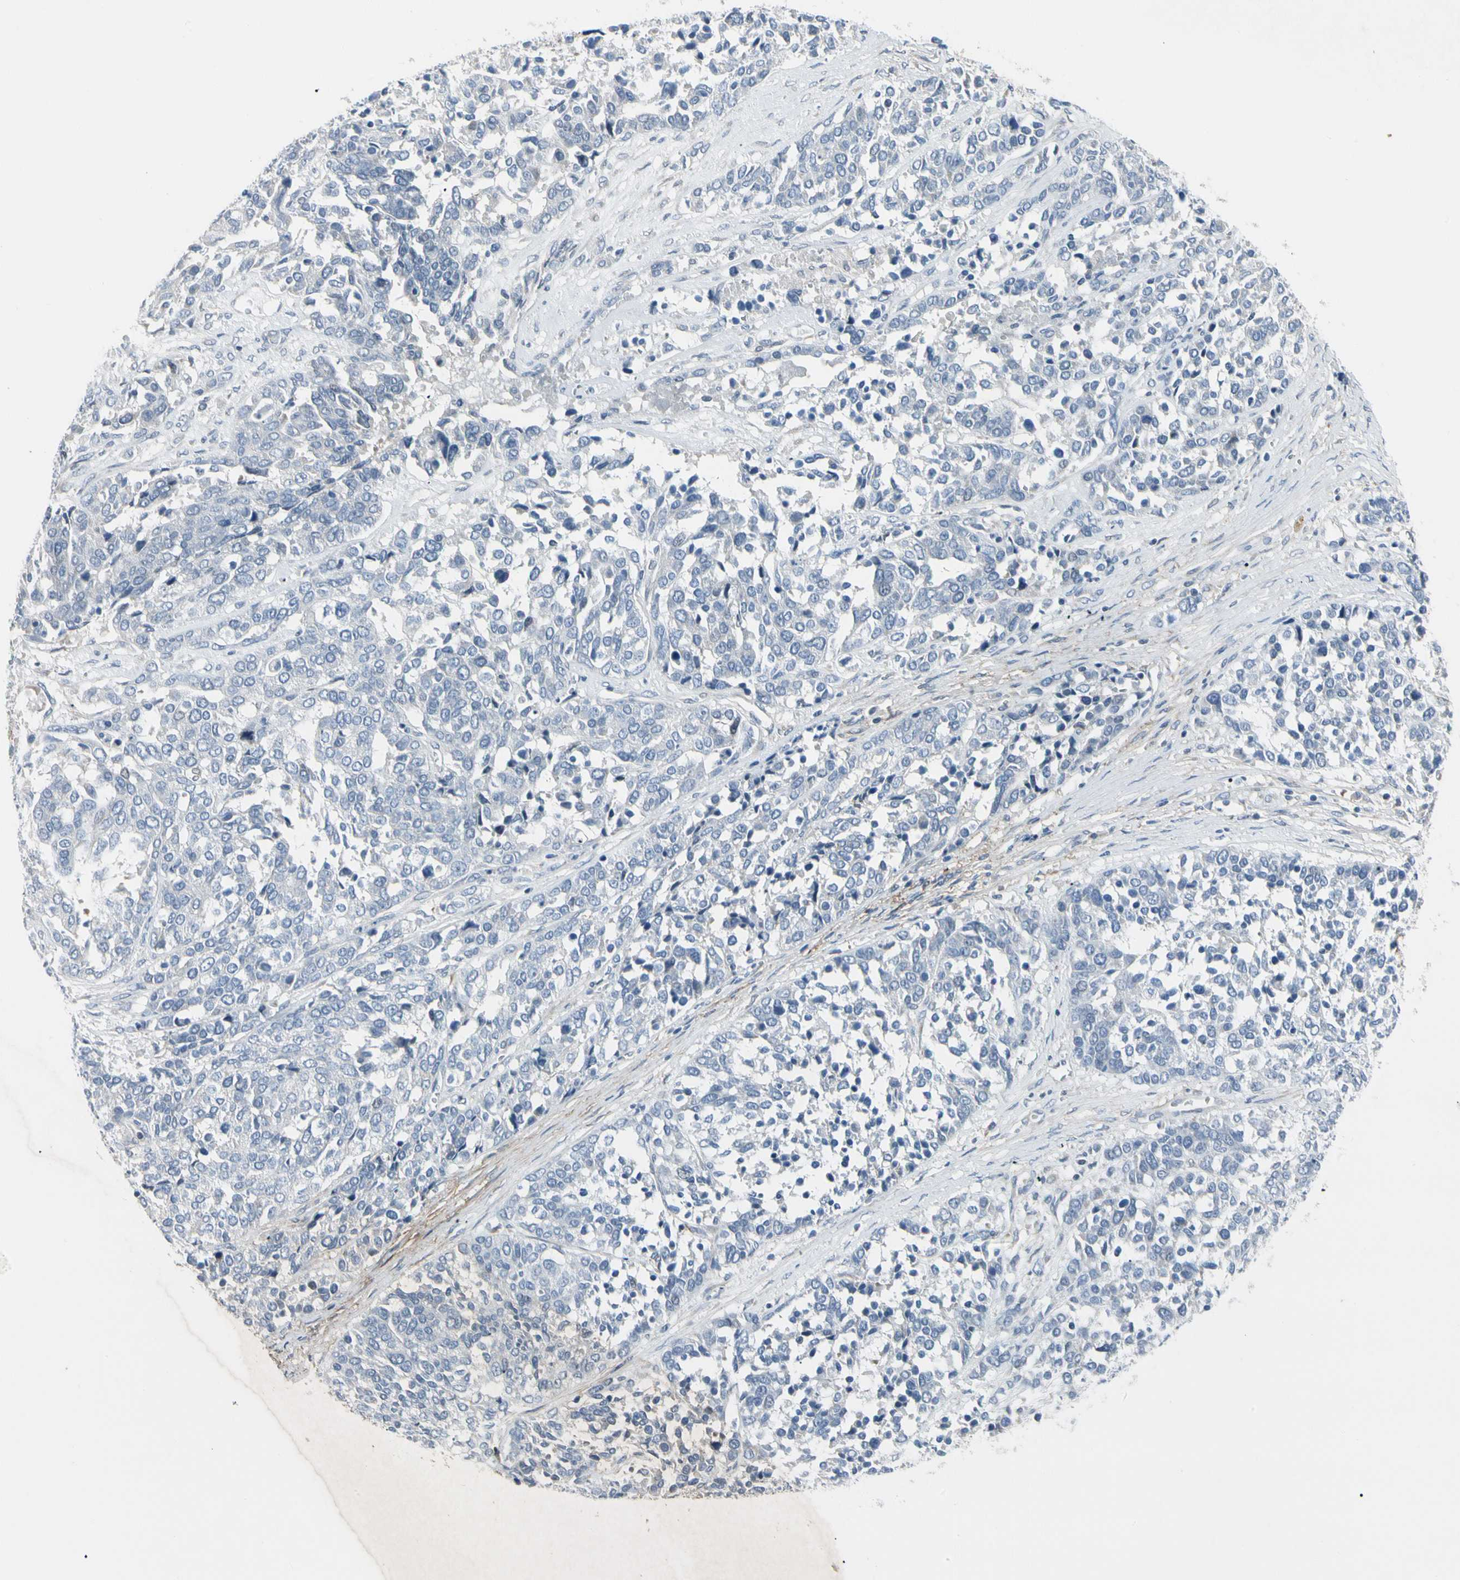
{"staining": {"intensity": "negative", "quantity": "none", "location": "none"}, "tissue": "ovarian cancer", "cell_type": "Tumor cells", "image_type": "cancer", "snomed": [{"axis": "morphology", "description": "Cystadenocarcinoma, serous, NOS"}, {"axis": "topography", "description": "Ovary"}], "caption": "Photomicrograph shows no significant protein staining in tumor cells of ovarian cancer.", "gene": "PIGR", "patient": {"sex": "female", "age": 44}}